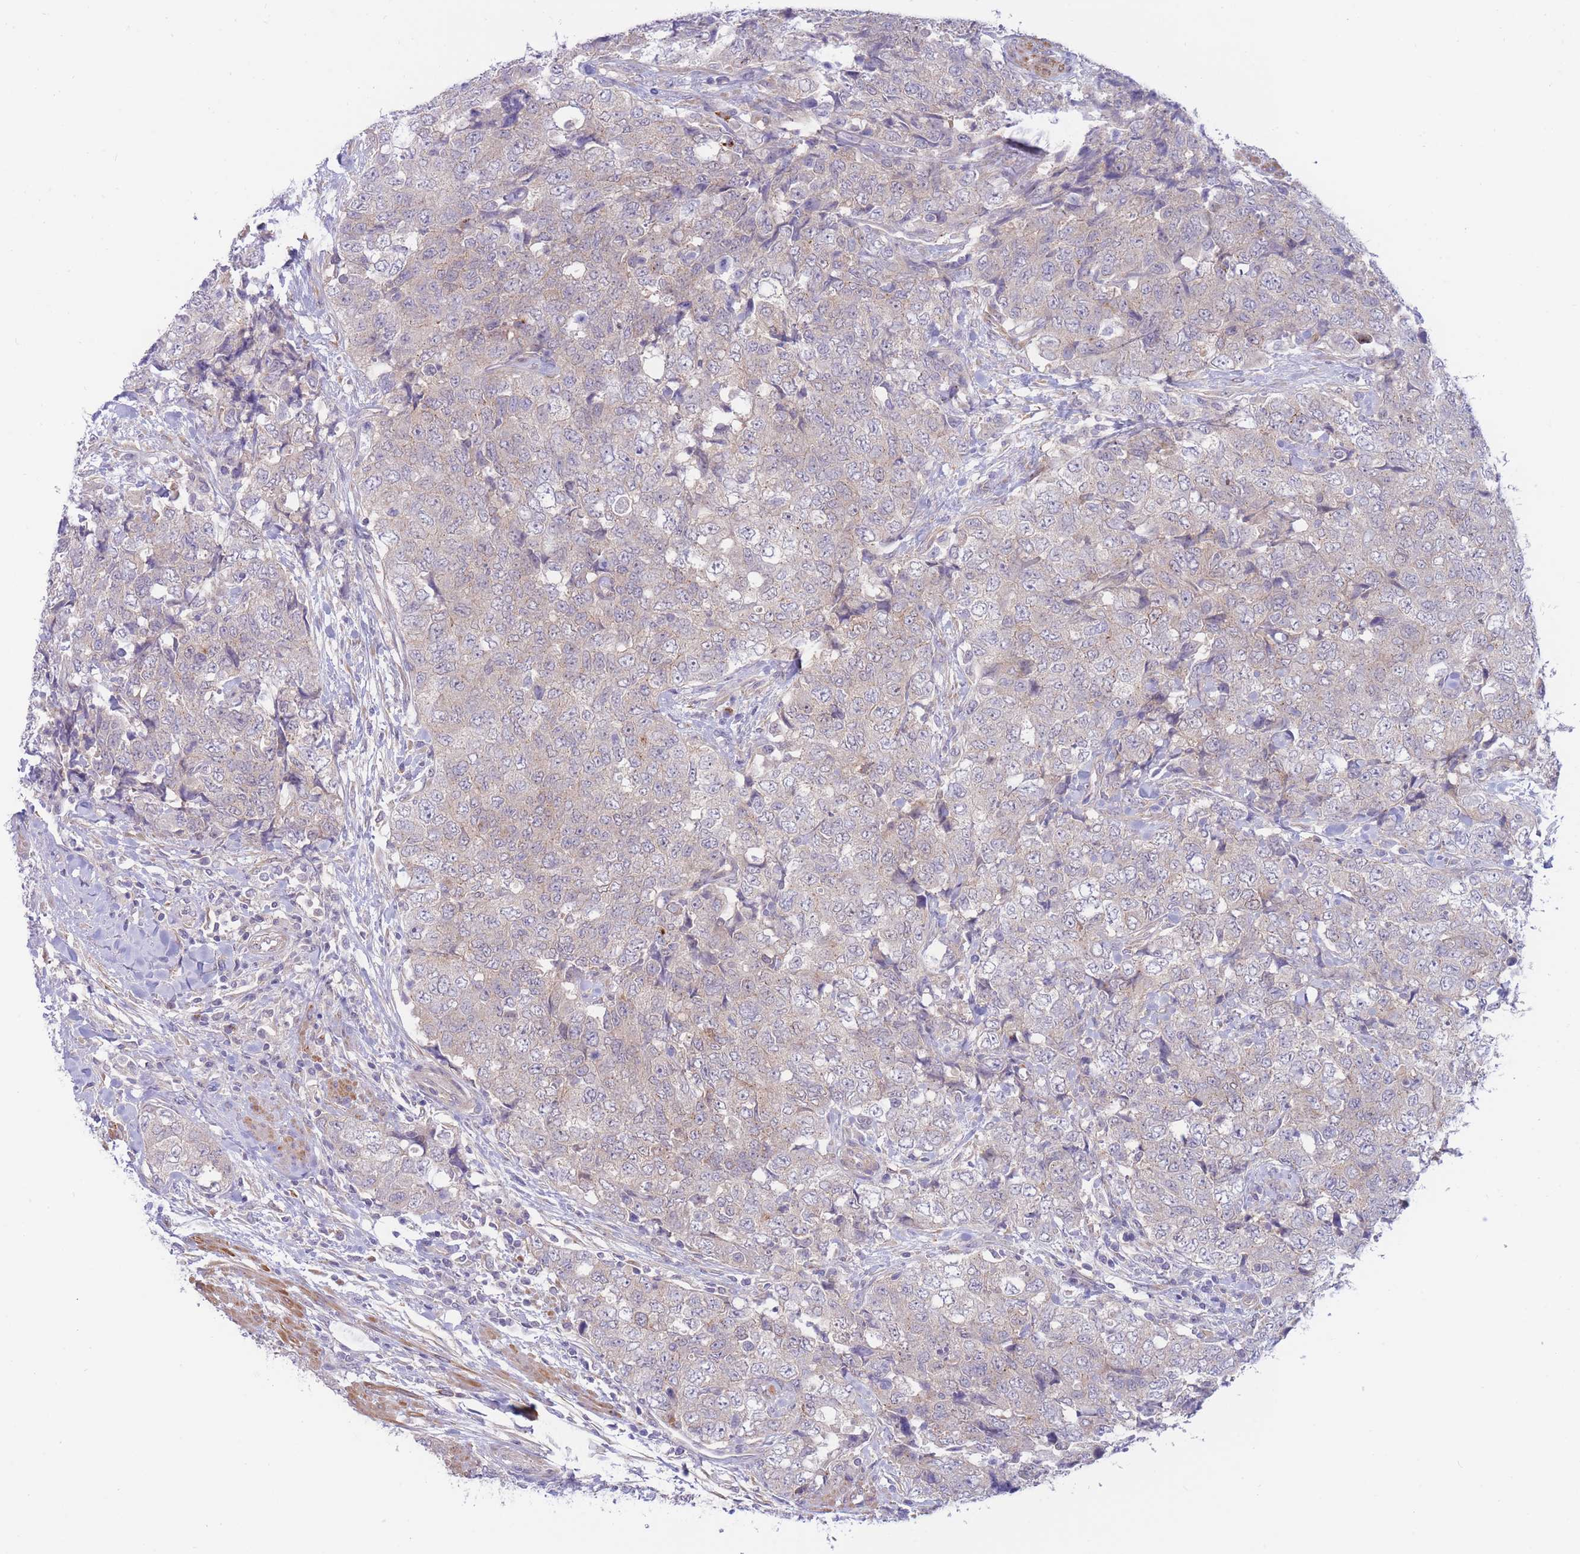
{"staining": {"intensity": "negative", "quantity": "none", "location": "none"}, "tissue": "urothelial cancer", "cell_type": "Tumor cells", "image_type": "cancer", "snomed": [{"axis": "morphology", "description": "Urothelial carcinoma, High grade"}, {"axis": "topography", "description": "Urinary bladder"}], "caption": "Immunohistochemistry (IHC) image of neoplastic tissue: human urothelial carcinoma (high-grade) stained with DAB (3,3'-diaminobenzidine) displays no significant protein staining in tumor cells.", "gene": "APOL4", "patient": {"sex": "female", "age": 78}}